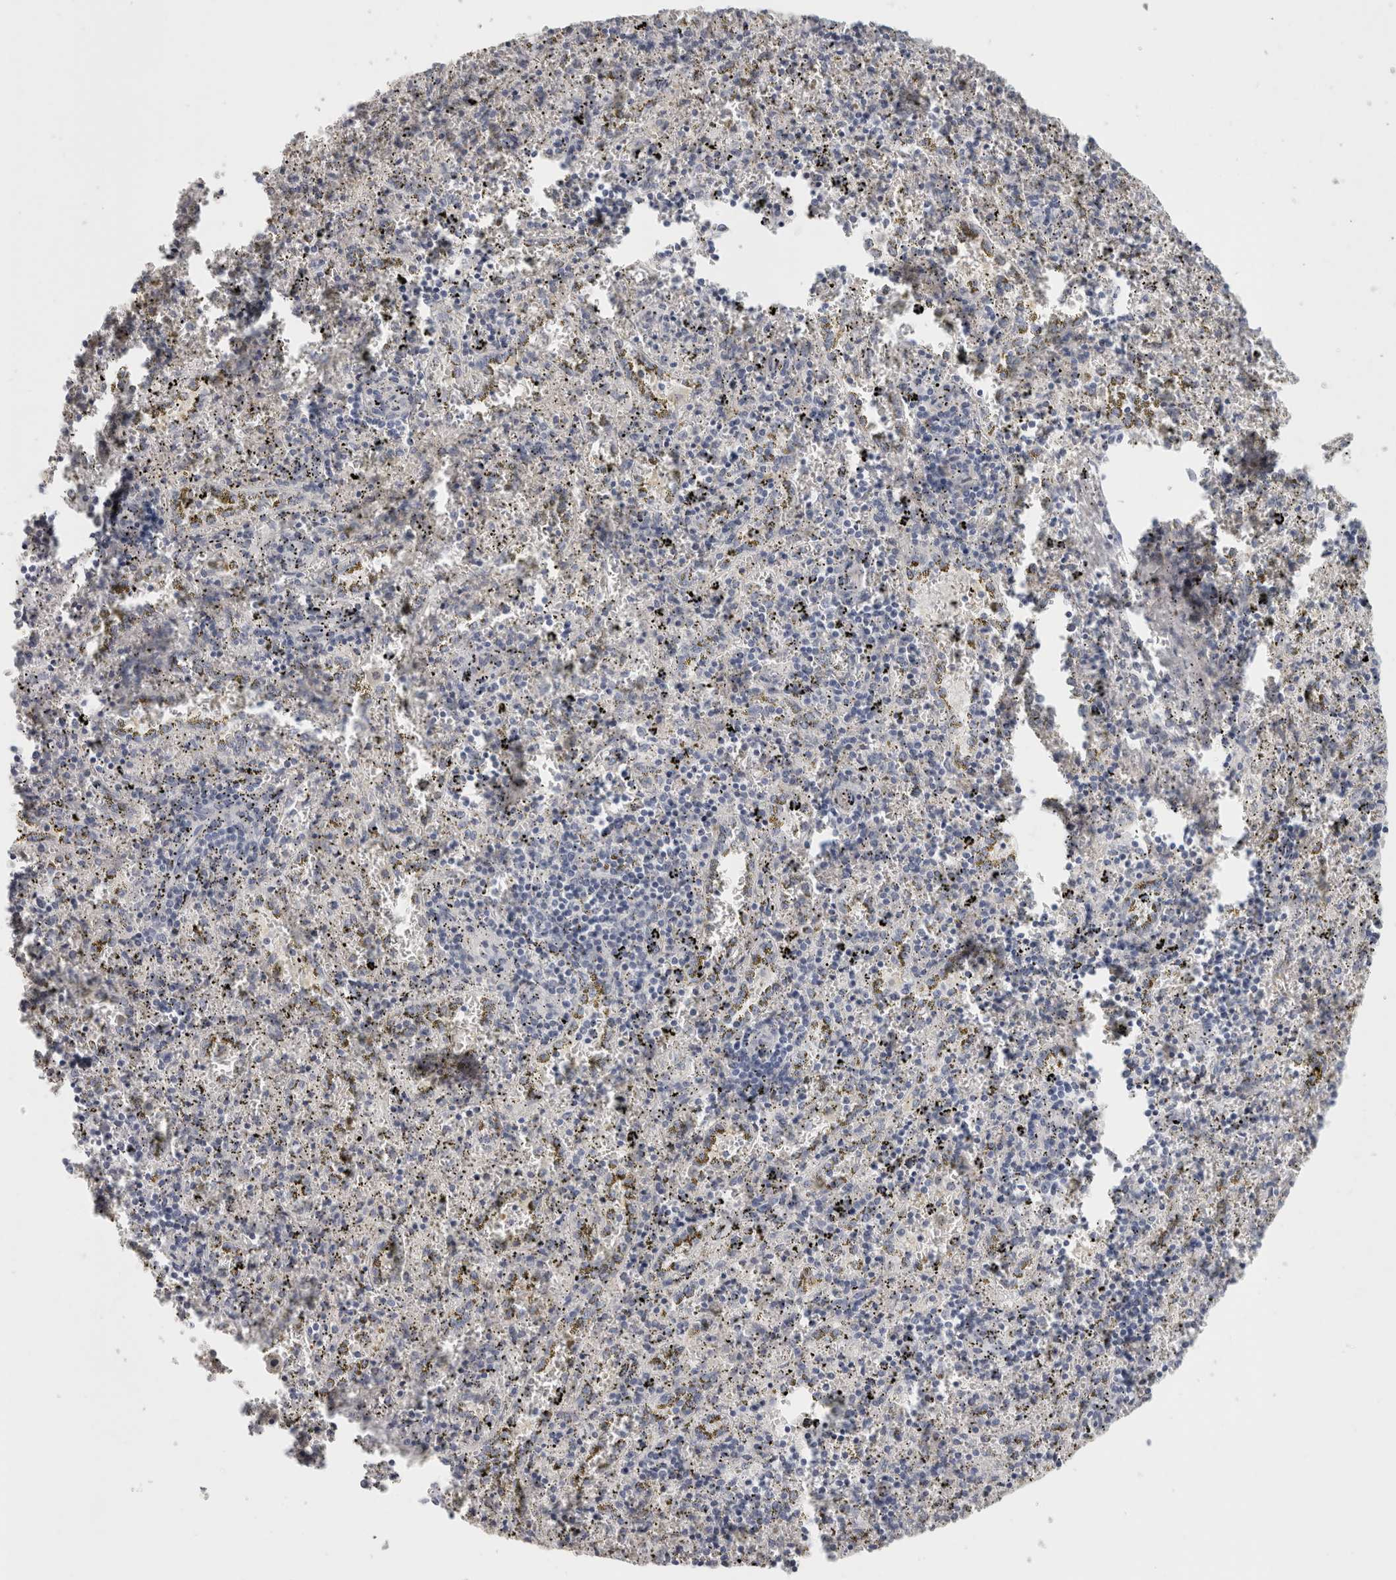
{"staining": {"intensity": "negative", "quantity": "none", "location": "none"}, "tissue": "spleen", "cell_type": "Cells in red pulp", "image_type": "normal", "snomed": [{"axis": "morphology", "description": "Normal tissue, NOS"}, {"axis": "topography", "description": "Spleen"}], "caption": "Immunohistochemistry of benign spleen displays no positivity in cells in red pulp.", "gene": "FBLIM1", "patient": {"sex": "male", "age": 11}}